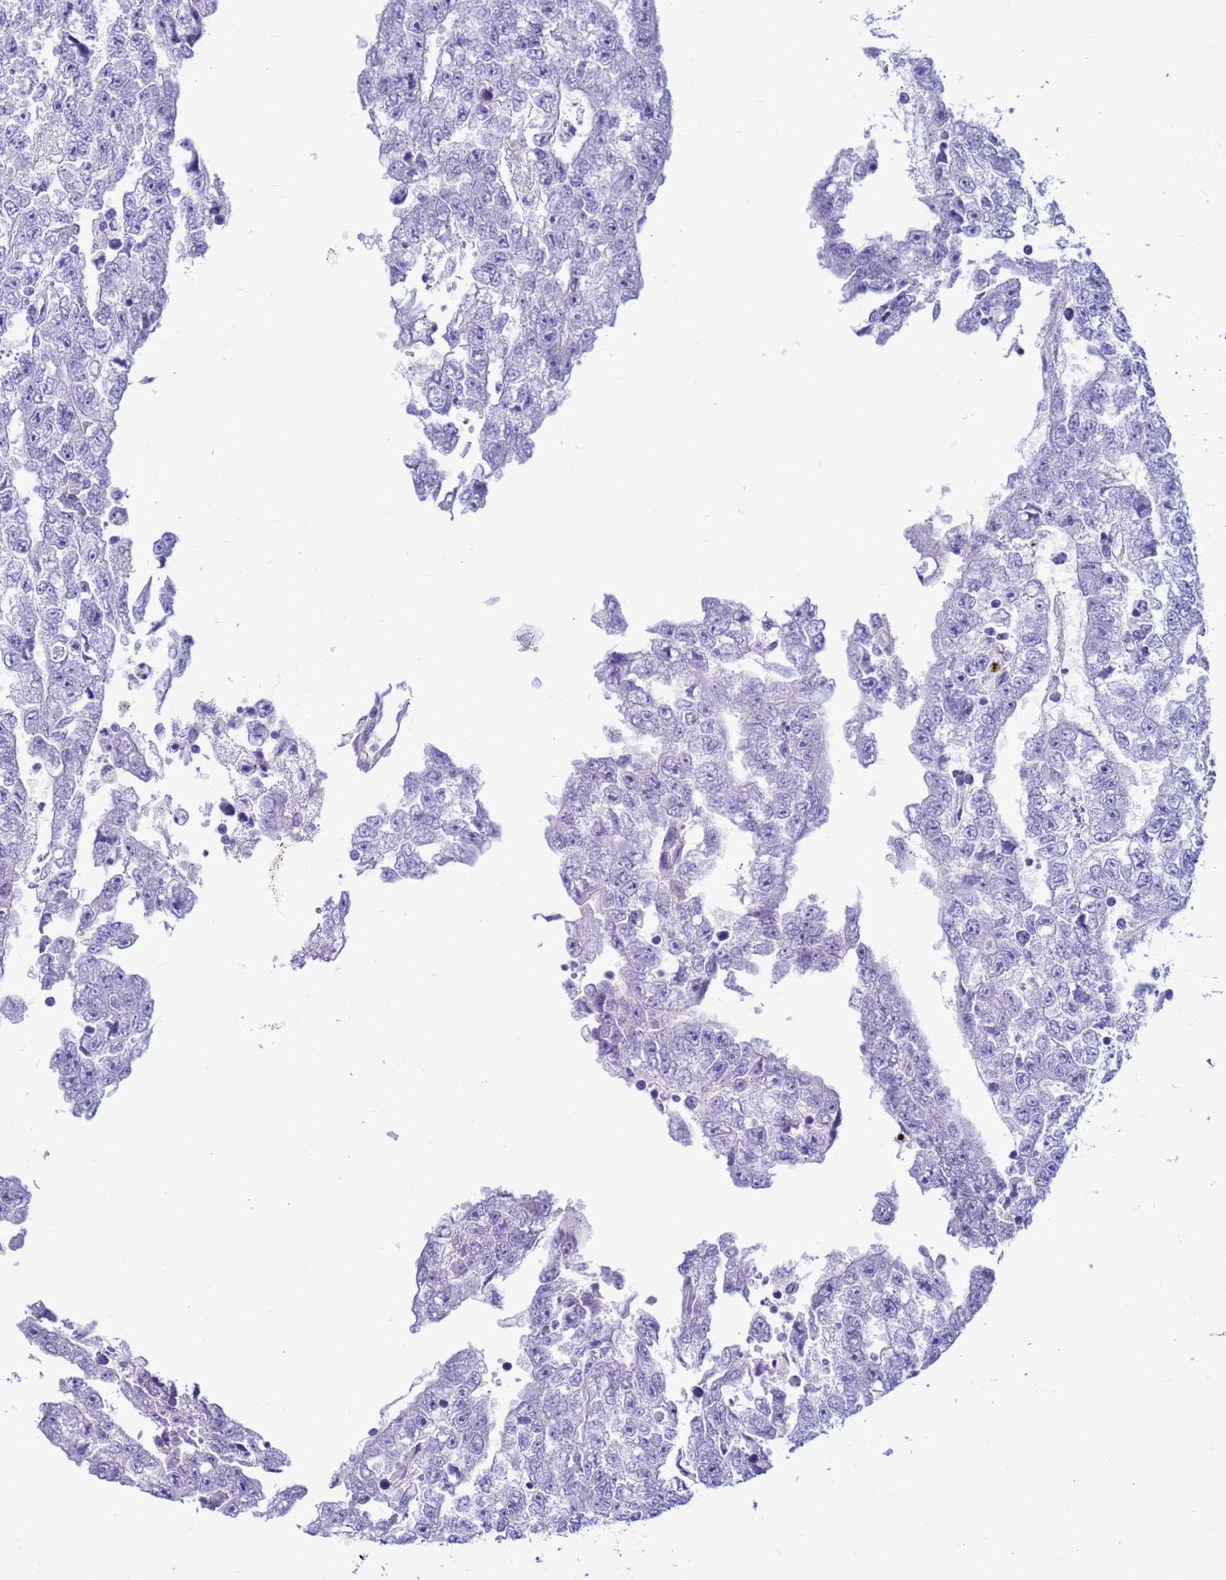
{"staining": {"intensity": "negative", "quantity": "none", "location": "none"}, "tissue": "testis cancer", "cell_type": "Tumor cells", "image_type": "cancer", "snomed": [{"axis": "morphology", "description": "Carcinoma, Embryonal, NOS"}, {"axis": "topography", "description": "Testis"}], "caption": "Immunohistochemistry (IHC) of human testis cancer reveals no positivity in tumor cells.", "gene": "P2RX7", "patient": {"sex": "male", "age": 25}}